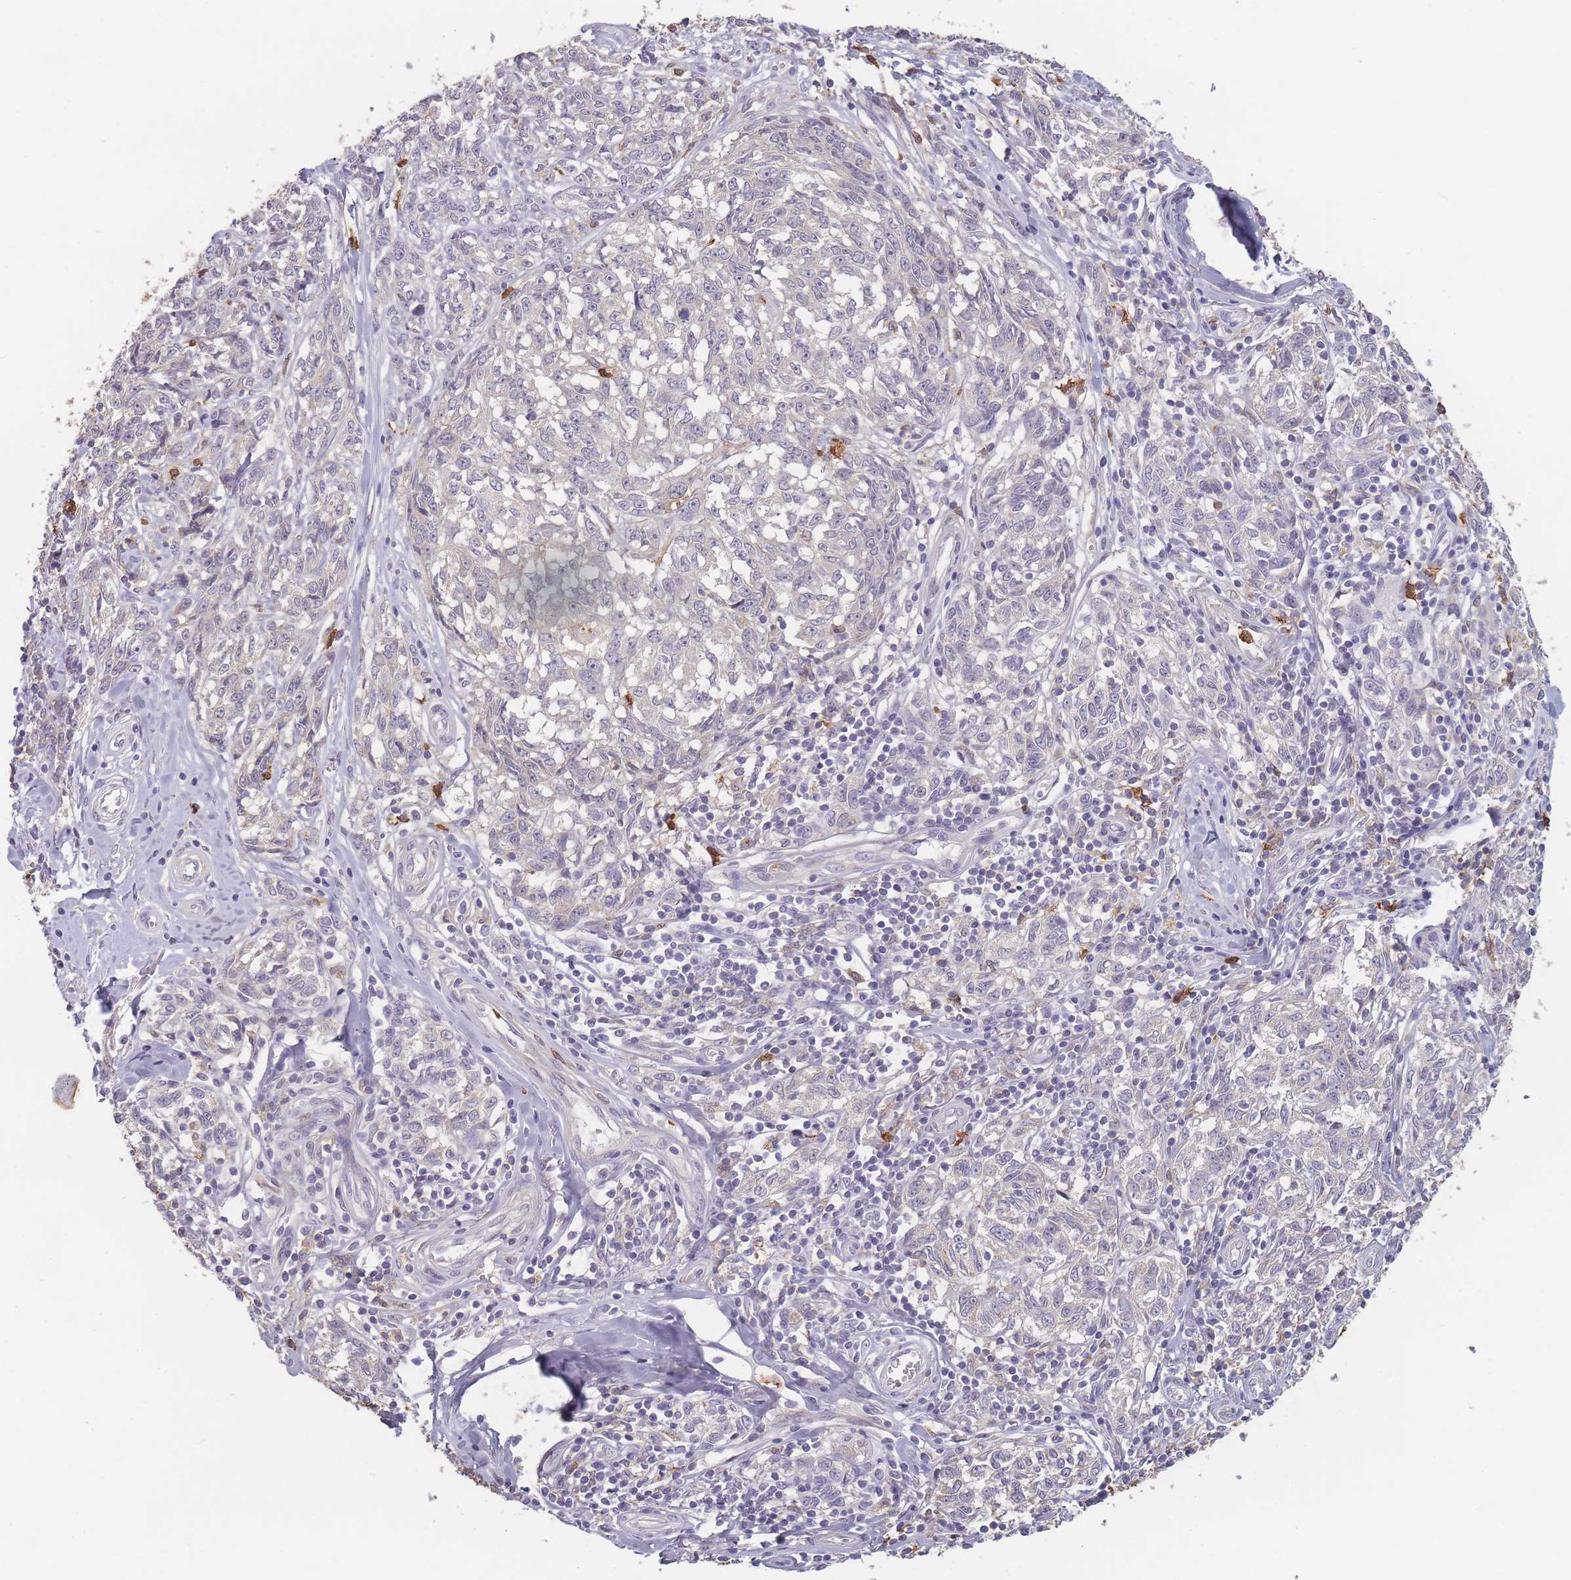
{"staining": {"intensity": "negative", "quantity": "none", "location": "none"}, "tissue": "melanoma", "cell_type": "Tumor cells", "image_type": "cancer", "snomed": [{"axis": "morphology", "description": "Normal tissue, NOS"}, {"axis": "morphology", "description": "Malignant melanoma, NOS"}, {"axis": "topography", "description": "Skin"}], "caption": "A histopathology image of melanoma stained for a protein demonstrates no brown staining in tumor cells. (DAB IHC, high magnification).", "gene": "BST1", "patient": {"sex": "female", "age": 64}}